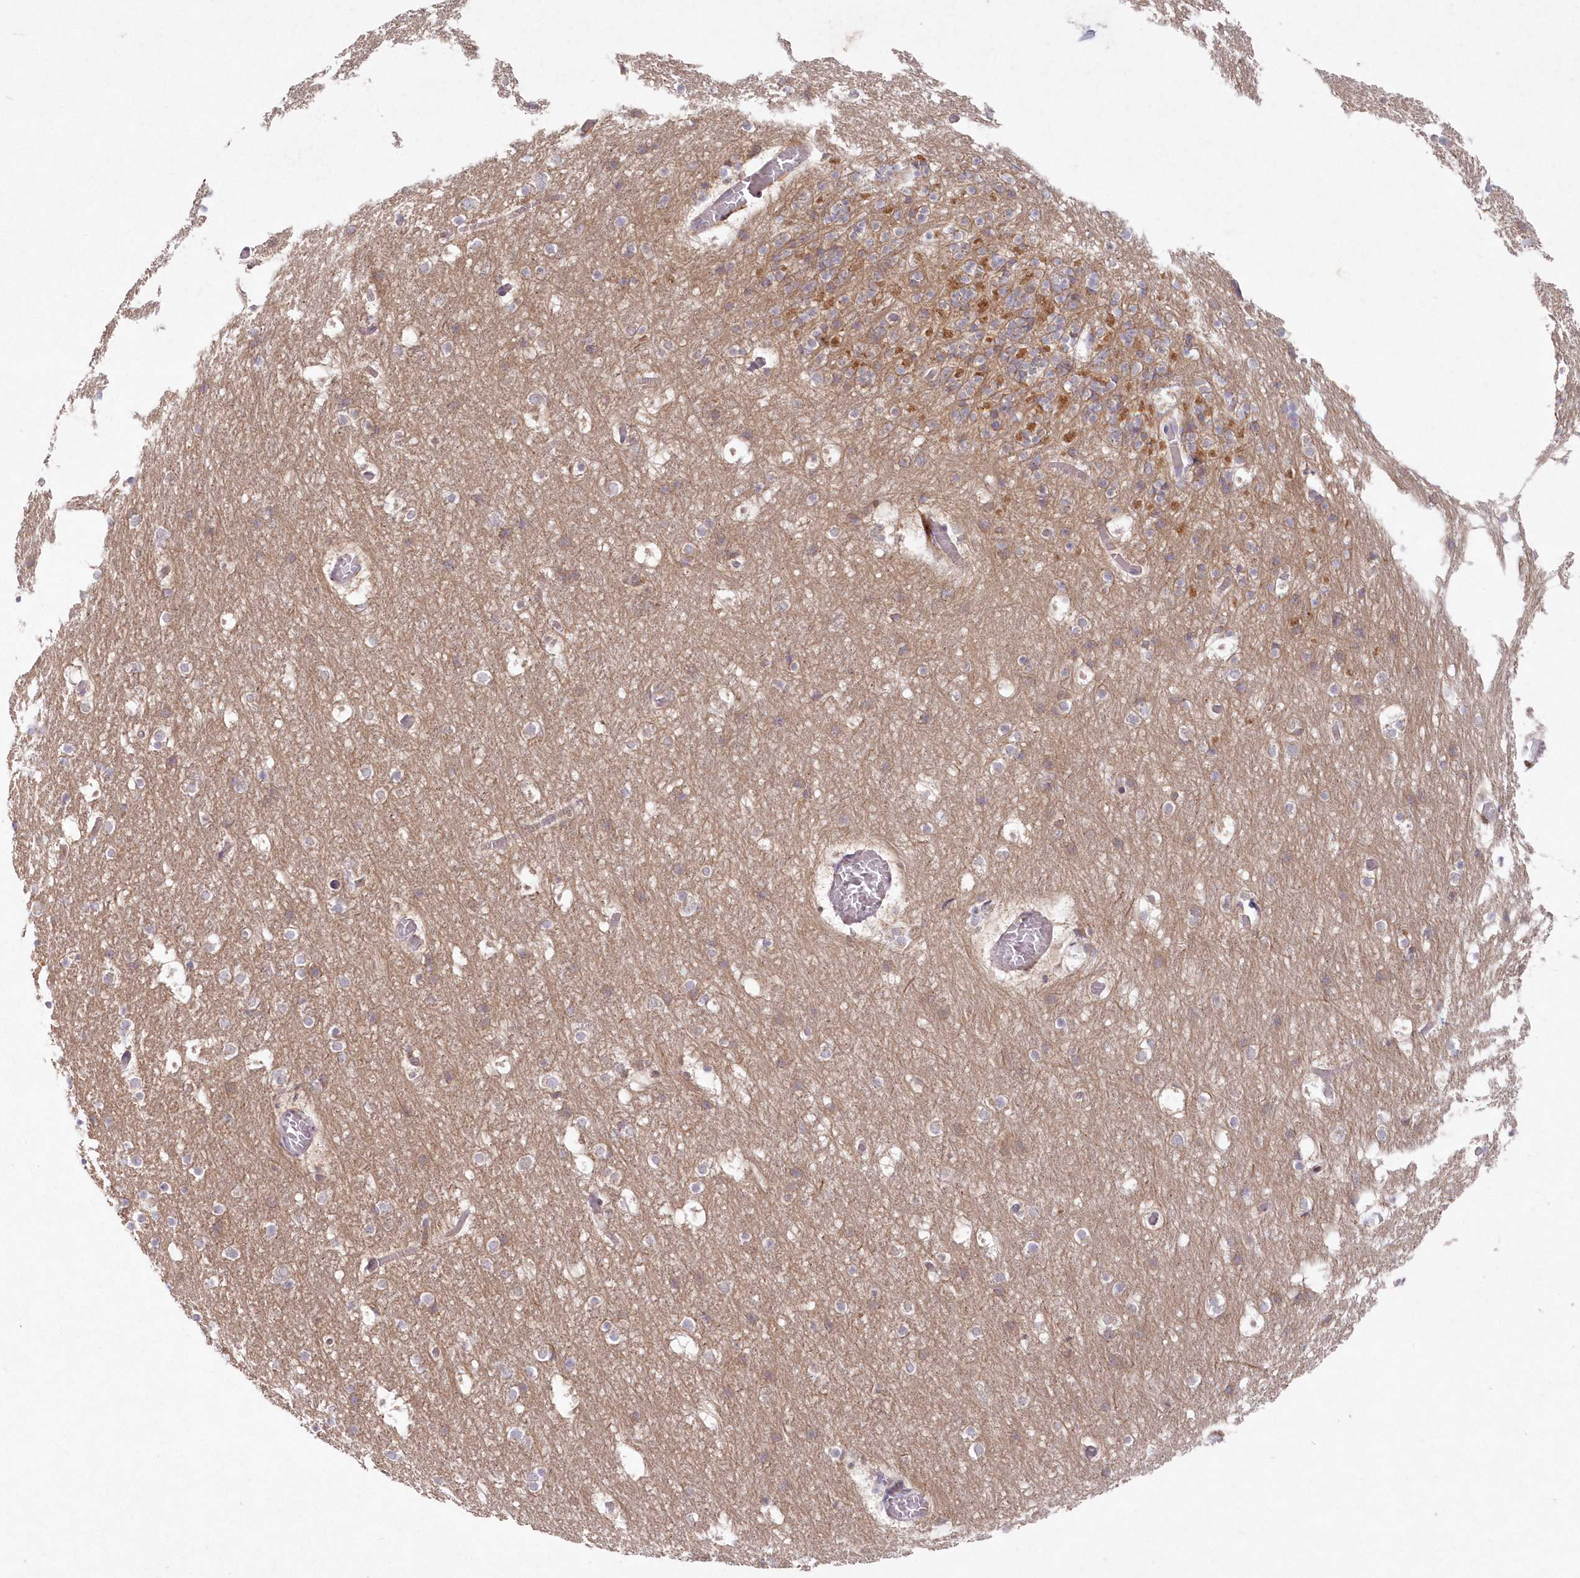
{"staining": {"intensity": "moderate", "quantity": "25%-75%", "location": "cytoplasmic/membranous"}, "tissue": "cerebellum", "cell_type": "Cells in granular layer", "image_type": "normal", "snomed": [{"axis": "morphology", "description": "Normal tissue, NOS"}, {"axis": "topography", "description": "Cerebellum"}], "caption": "IHC photomicrograph of unremarkable cerebellum stained for a protein (brown), which reveals medium levels of moderate cytoplasmic/membranous staining in approximately 25%-75% of cells in granular layer.", "gene": "ARSB", "patient": {"sex": "male", "age": 57}}